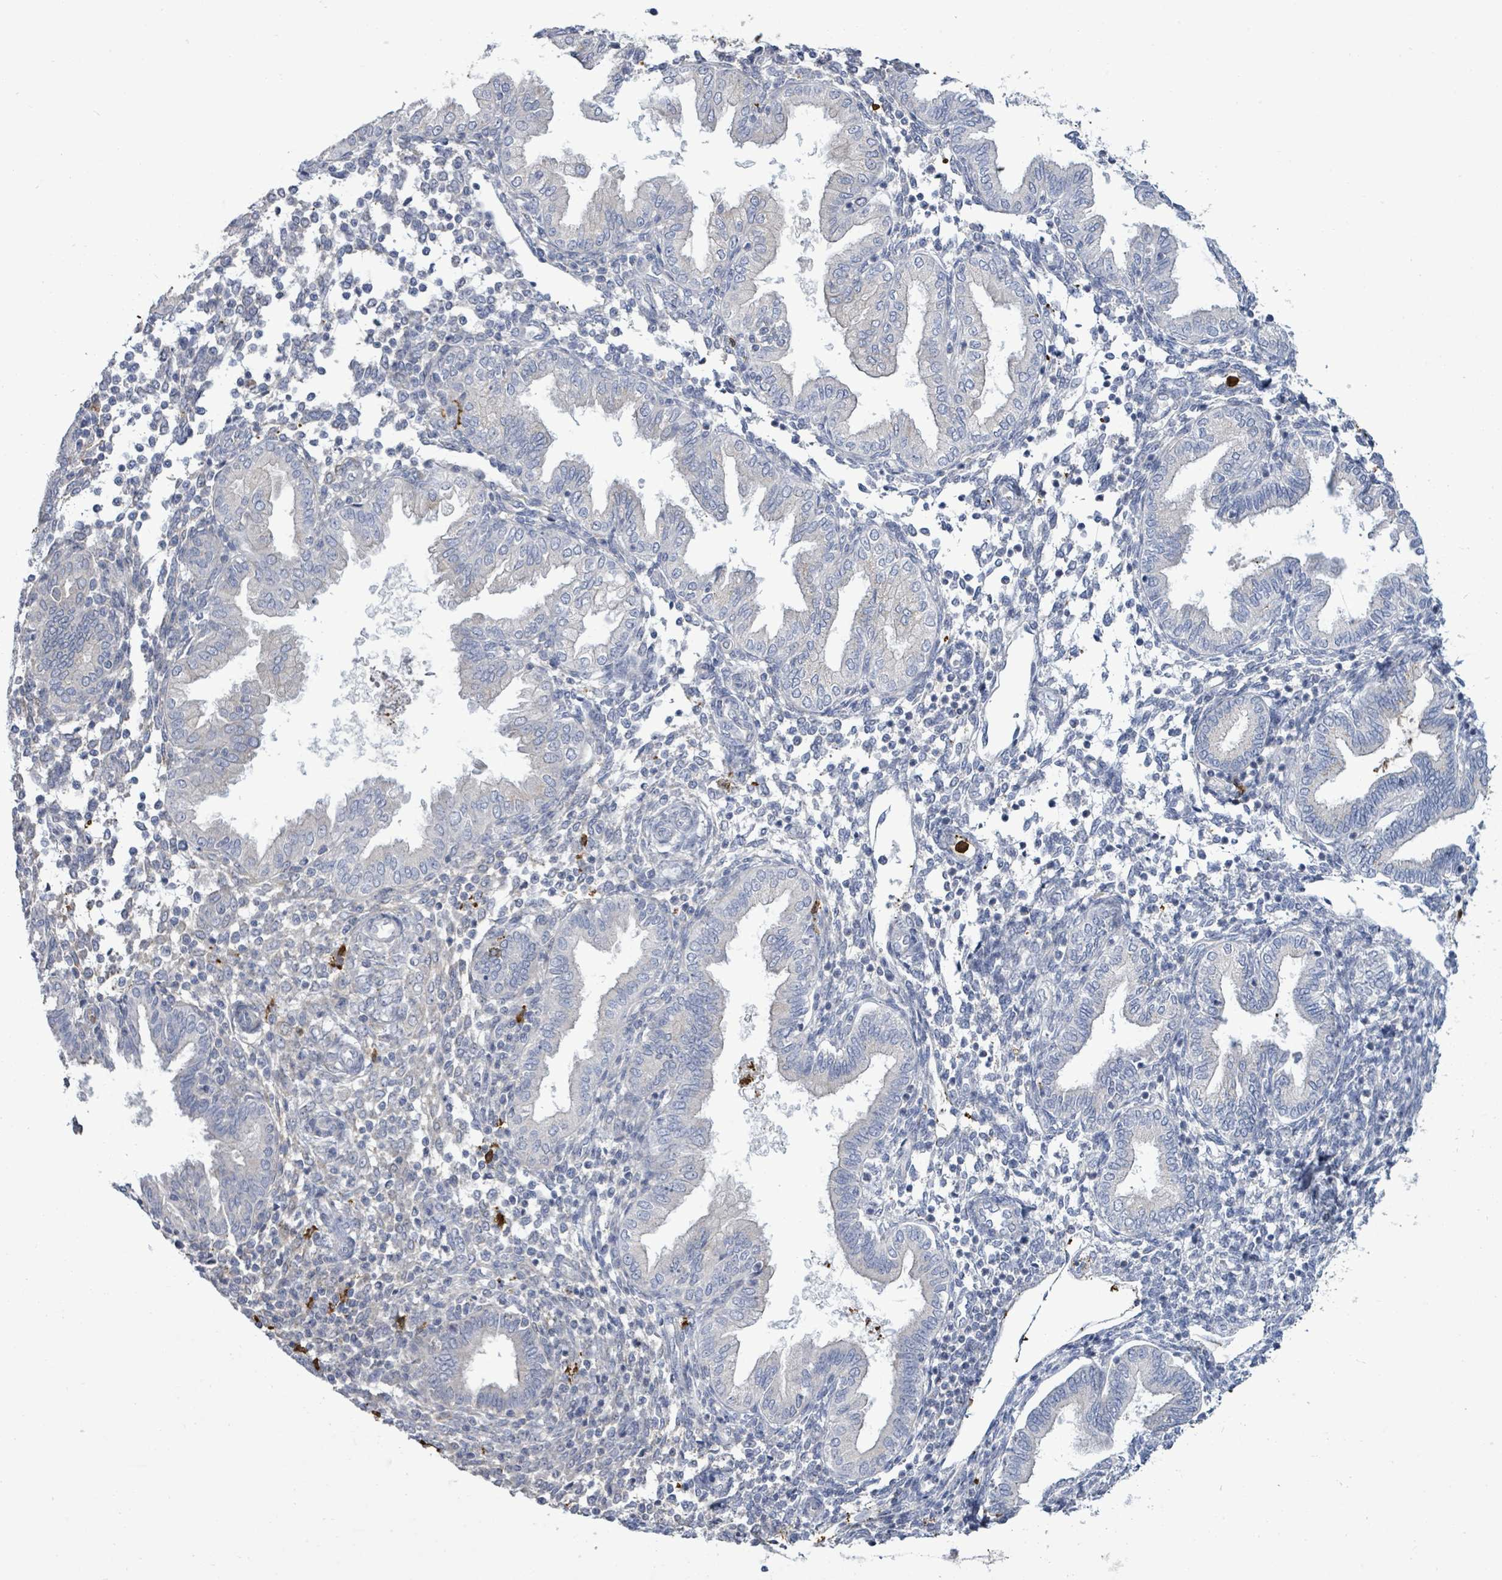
{"staining": {"intensity": "negative", "quantity": "none", "location": "none"}, "tissue": "endometrium", "cell_type": "Cells in endometrial stroma", "image_type": "normal", "snomed": [{"axis": "morphology", "description": "Normal tissue, NOS"}, {"axis": "topography", "description": "Endometrium"}], "caption": "Cells in endometrial stroma show no significant staining in unremarkable endometrium. (DAB immunohistochemistry (IHC), high magnification).", "gene": "FAM210A", "patient": {"sex": "female", "age": 53}}